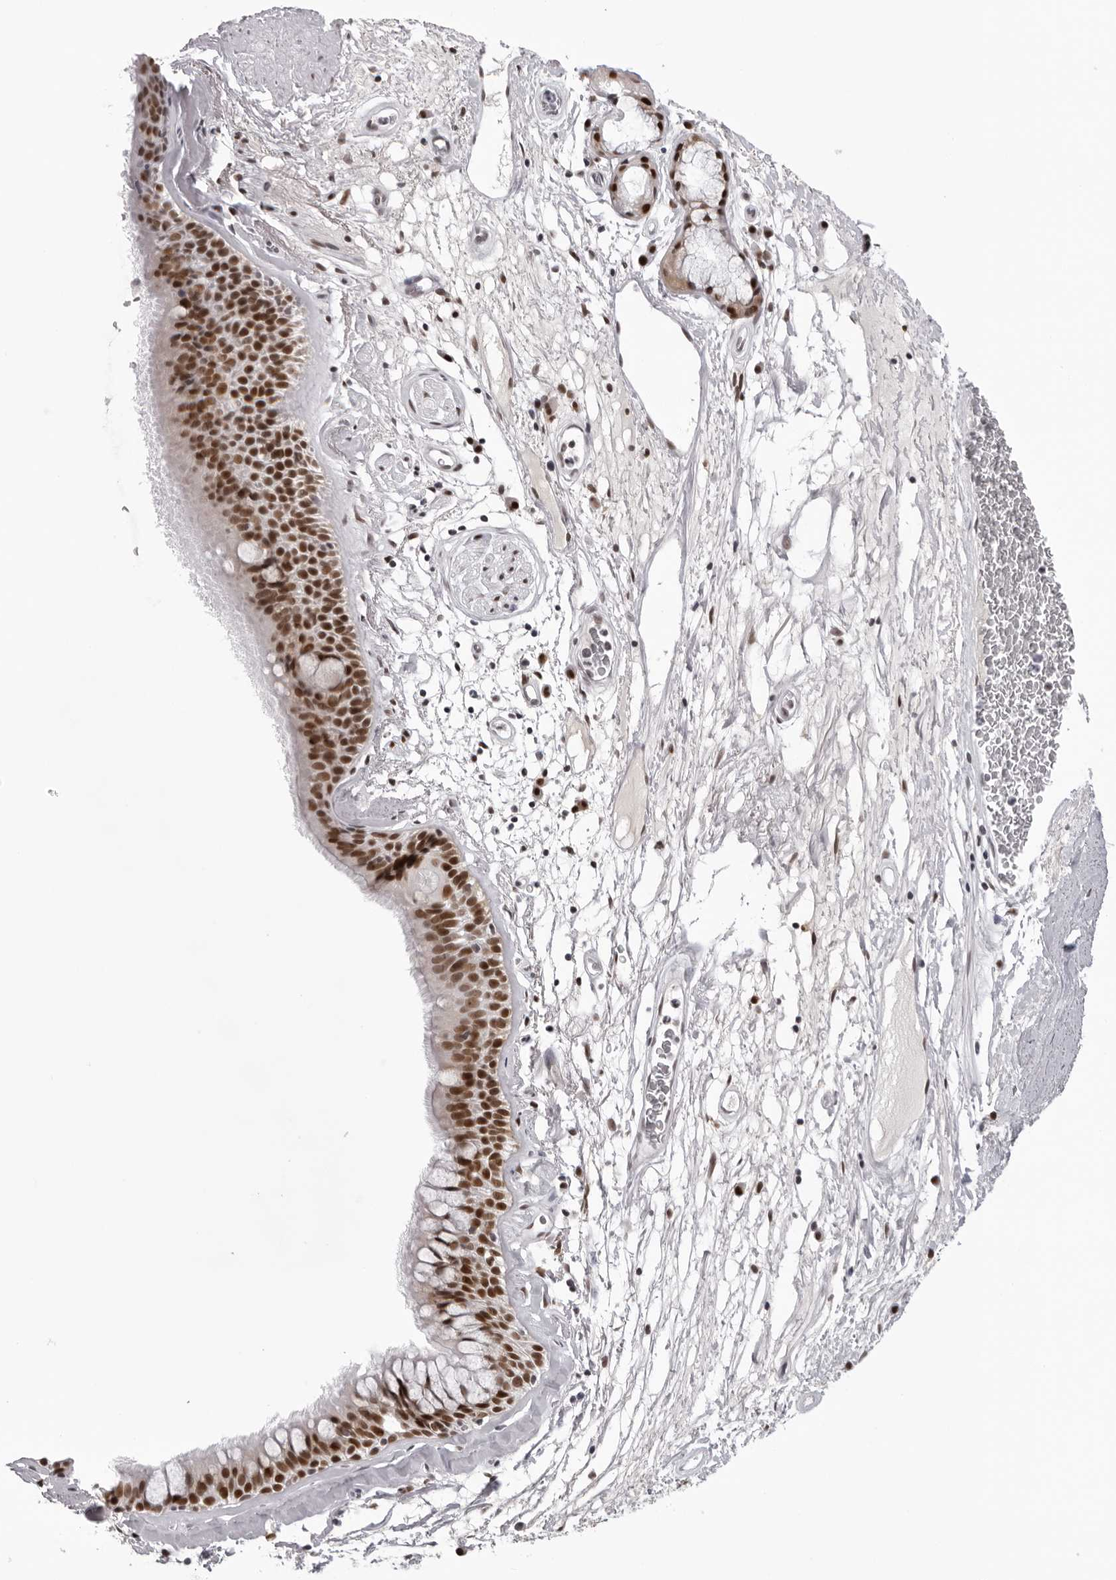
{"staining": {"intensity": "moderate", "quantity": ">75%", "location": "nuclear"}, "tissue": "bronchus", "cell_type": "Respiratory epithelial cells", "image_type": "normal", "snomed": [{"axis": "morphology", "description": "Normal tissue, NOS"}, {"axis": "topography", "description": "Cartilage tissue"}], "caption": "Bronchus stained for a protein (brown) demonstrates moderate nuclear positive expression in about >75% of respiratory epithelial cells.", "gene": "HEXIM2", "patient": {"sex": "female", "age": 63}}